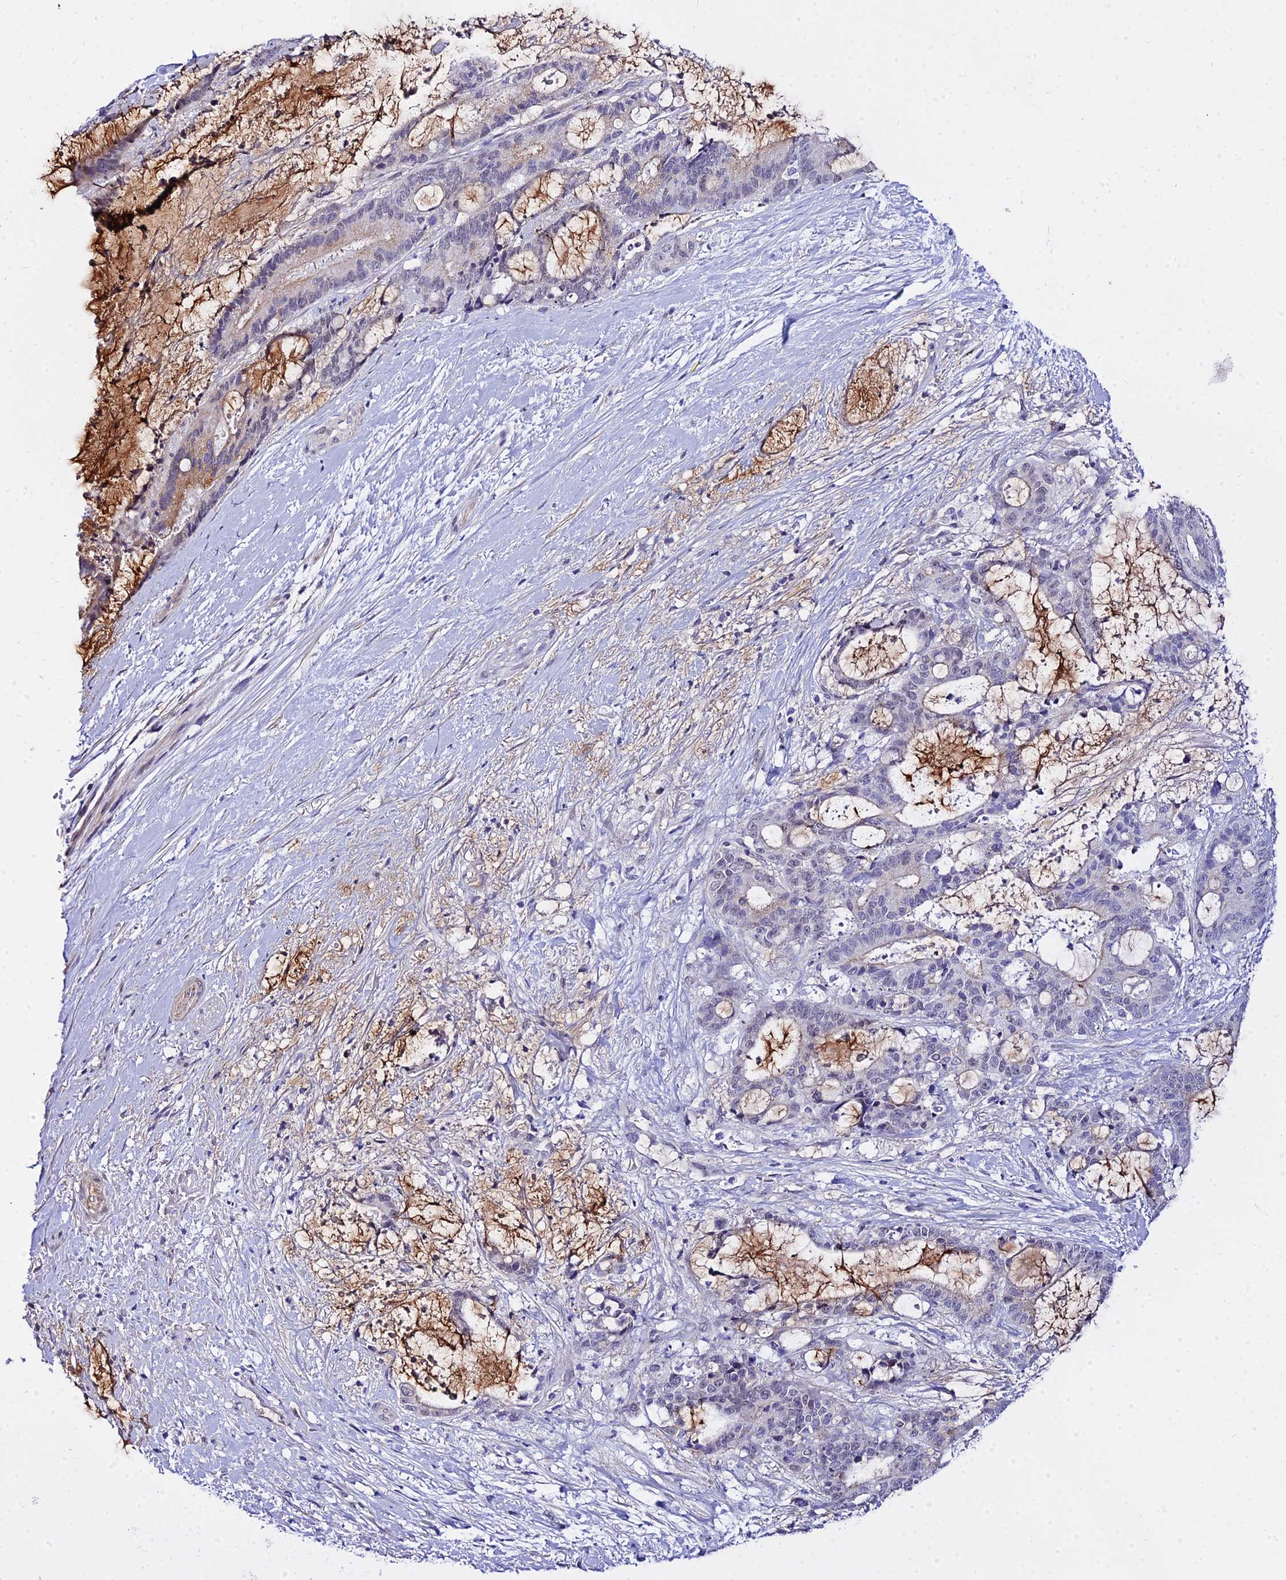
{"staining": {"intensity": "moderate", "quantity": "<25%", "location": "cytoplasmic/membranous"}, "tissue": "liver cancer", "cell_type": "Tumor cells", "image_type": "cancer", "snomed": [{"axis": "morphology", "description": "Normal tissue, NOS"}, {"axis": "morphology", "description": "Cholangiocarcinoma"}, {"axis": "topography", "description": "Liver"}, {"axis": "topography", "description": "Peripheral nerve tissue"}], "caption": "The immunohistochemical stain shows moderate cytoplasmic/membranous expression in tumor cells of liver cancer (cholangiocarcinoma) tissue.", "gene": "ZNF628", "patient": {"sex": "female", "age": 73}}